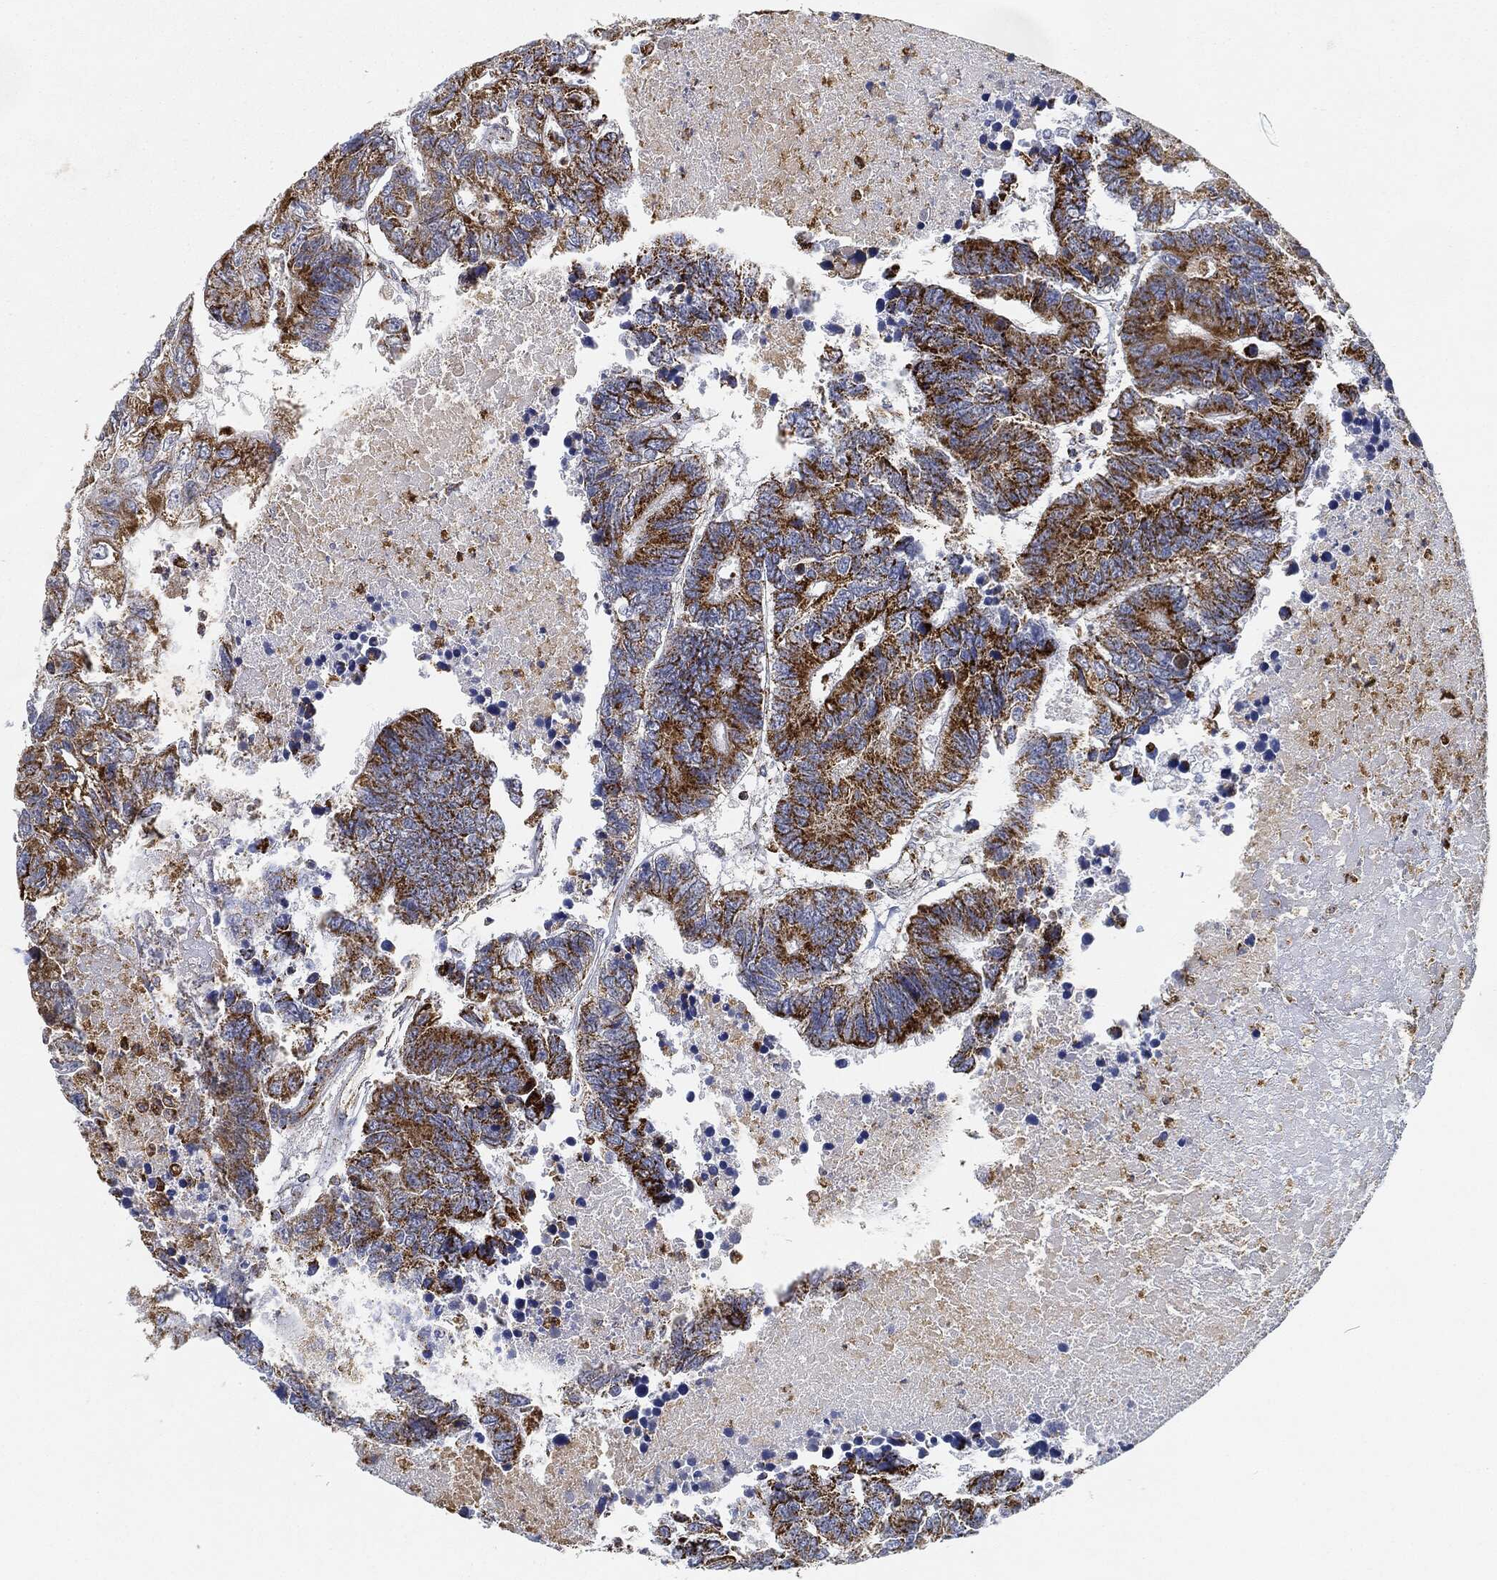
{"staining": {"intensity": "strong", "quantity": ">75%", "location": "cytoplasmic/membranous"}, "tissue": "colorectal cancer", "cell_type": "Tumor cells", "image_type": "cancer", "snomed": [{"axis": "morphology", "description": "Adenocarcinoma, NOS"}, {"axis": "topography", "description": "Colon"}], "caption": "Protein positivity by immunohistochemistry shows strong cytoplasmic/membranous staining in about >75% of tumor cells in colorectal adenocarcinoma.", "gene": "CAPN15", "patient": {"sex": "female", "age": 48}}